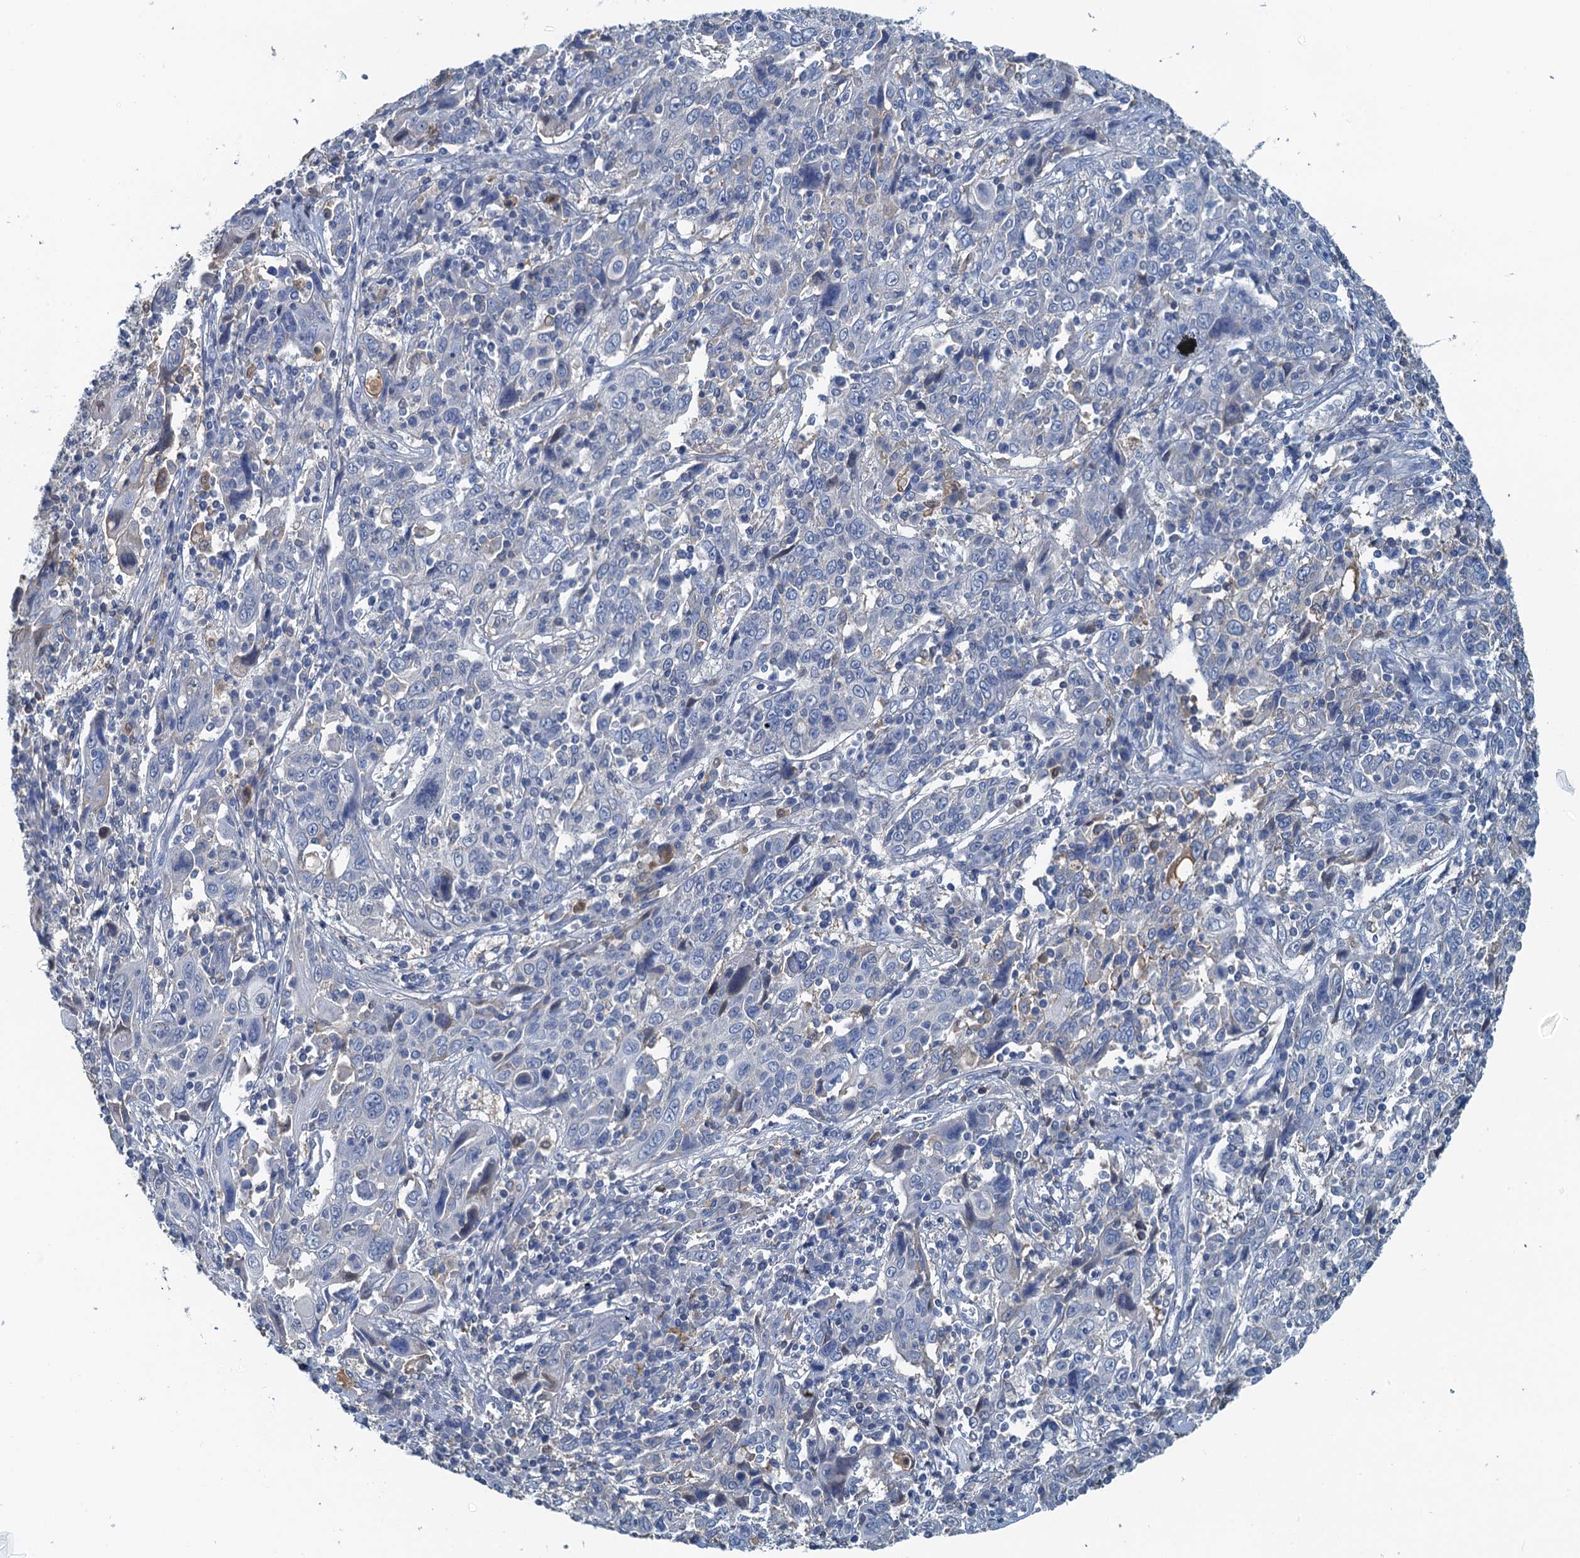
{"staining": {"intensity": "negative", "quantity": "none", "location": "none"}, "tissue": "cervical cancer", "cell_type": "Tumor cells", "image_type": "cancer", "snomed": [{"axis": "morphology", "description": "Squamous cell carcinoma, NOS"}, {"axis": "topography", "description": "Cervix"}], "caption": "Immunohistochemical staining of human cervical squamous cell carcinoma displays no significant positivity in tumor cells. (Immunohistochemistry, brightfield microscopy, high magnification).", "gene": "LSM14B", "patient": {"sex": "female", "age": 46}}